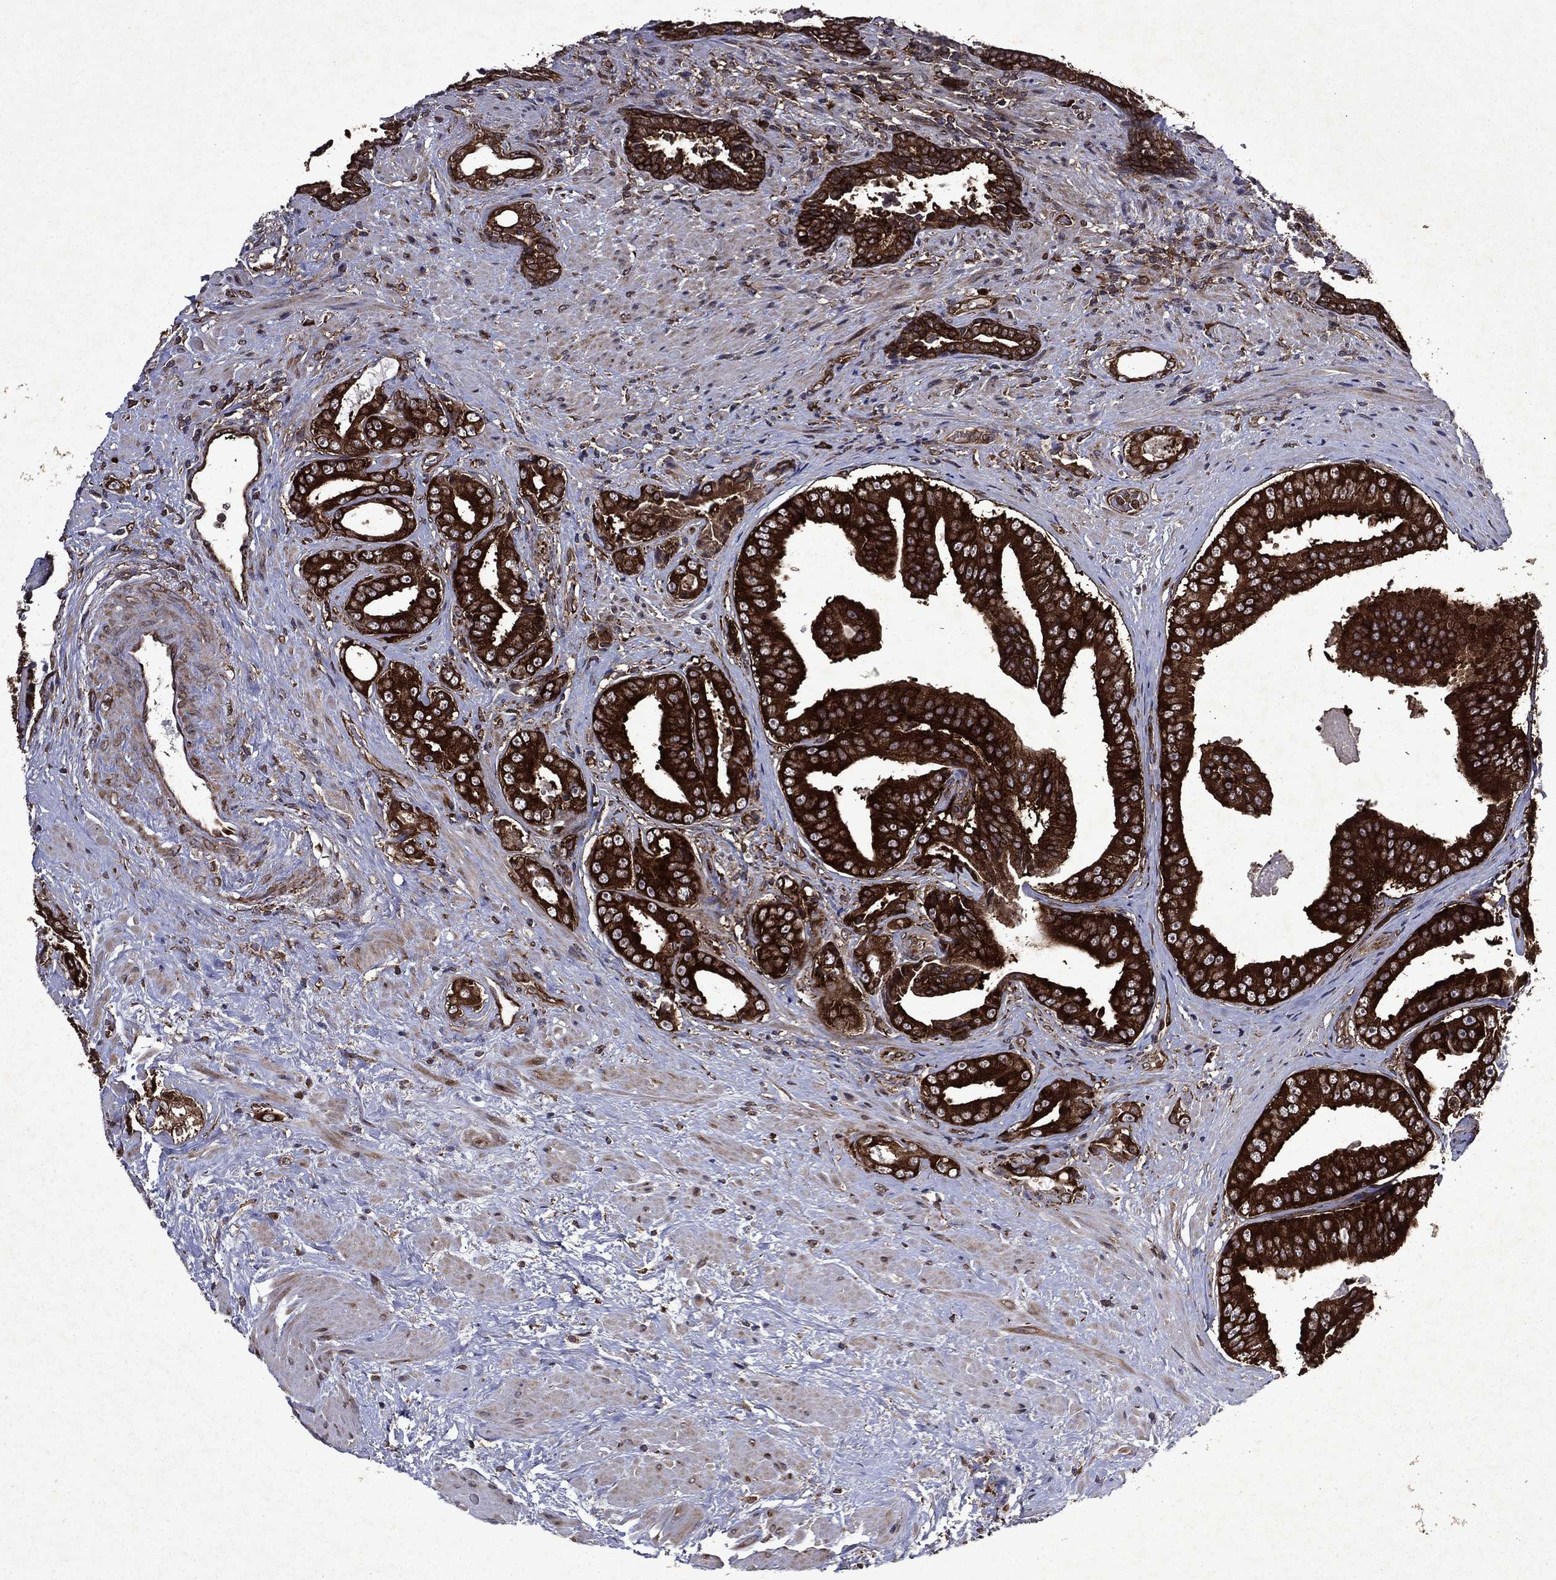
{"staining": {"intensity": "strong", "quantity": ">75%", "location": "cytoplasmic/membranous"}, "tissue": "prostate cancer", "cell_type": "Tumor cells", "image_type": "cancer", "snomed": [{"axis": "morphology", "description": "Adenocarcinoma, Low grade"}, {"axis": "topography", "description": "Prostate and seminal vesicle, NOS"}], "caption": "Approximately >75% of tumor cells in prostate cancer exhibit strong cytoplasmic/membranous protein staining as visualized by brown immunohistochemical staining.", "gene": "EIF2B4", "patient": {"sex": "male", "age": 61}}